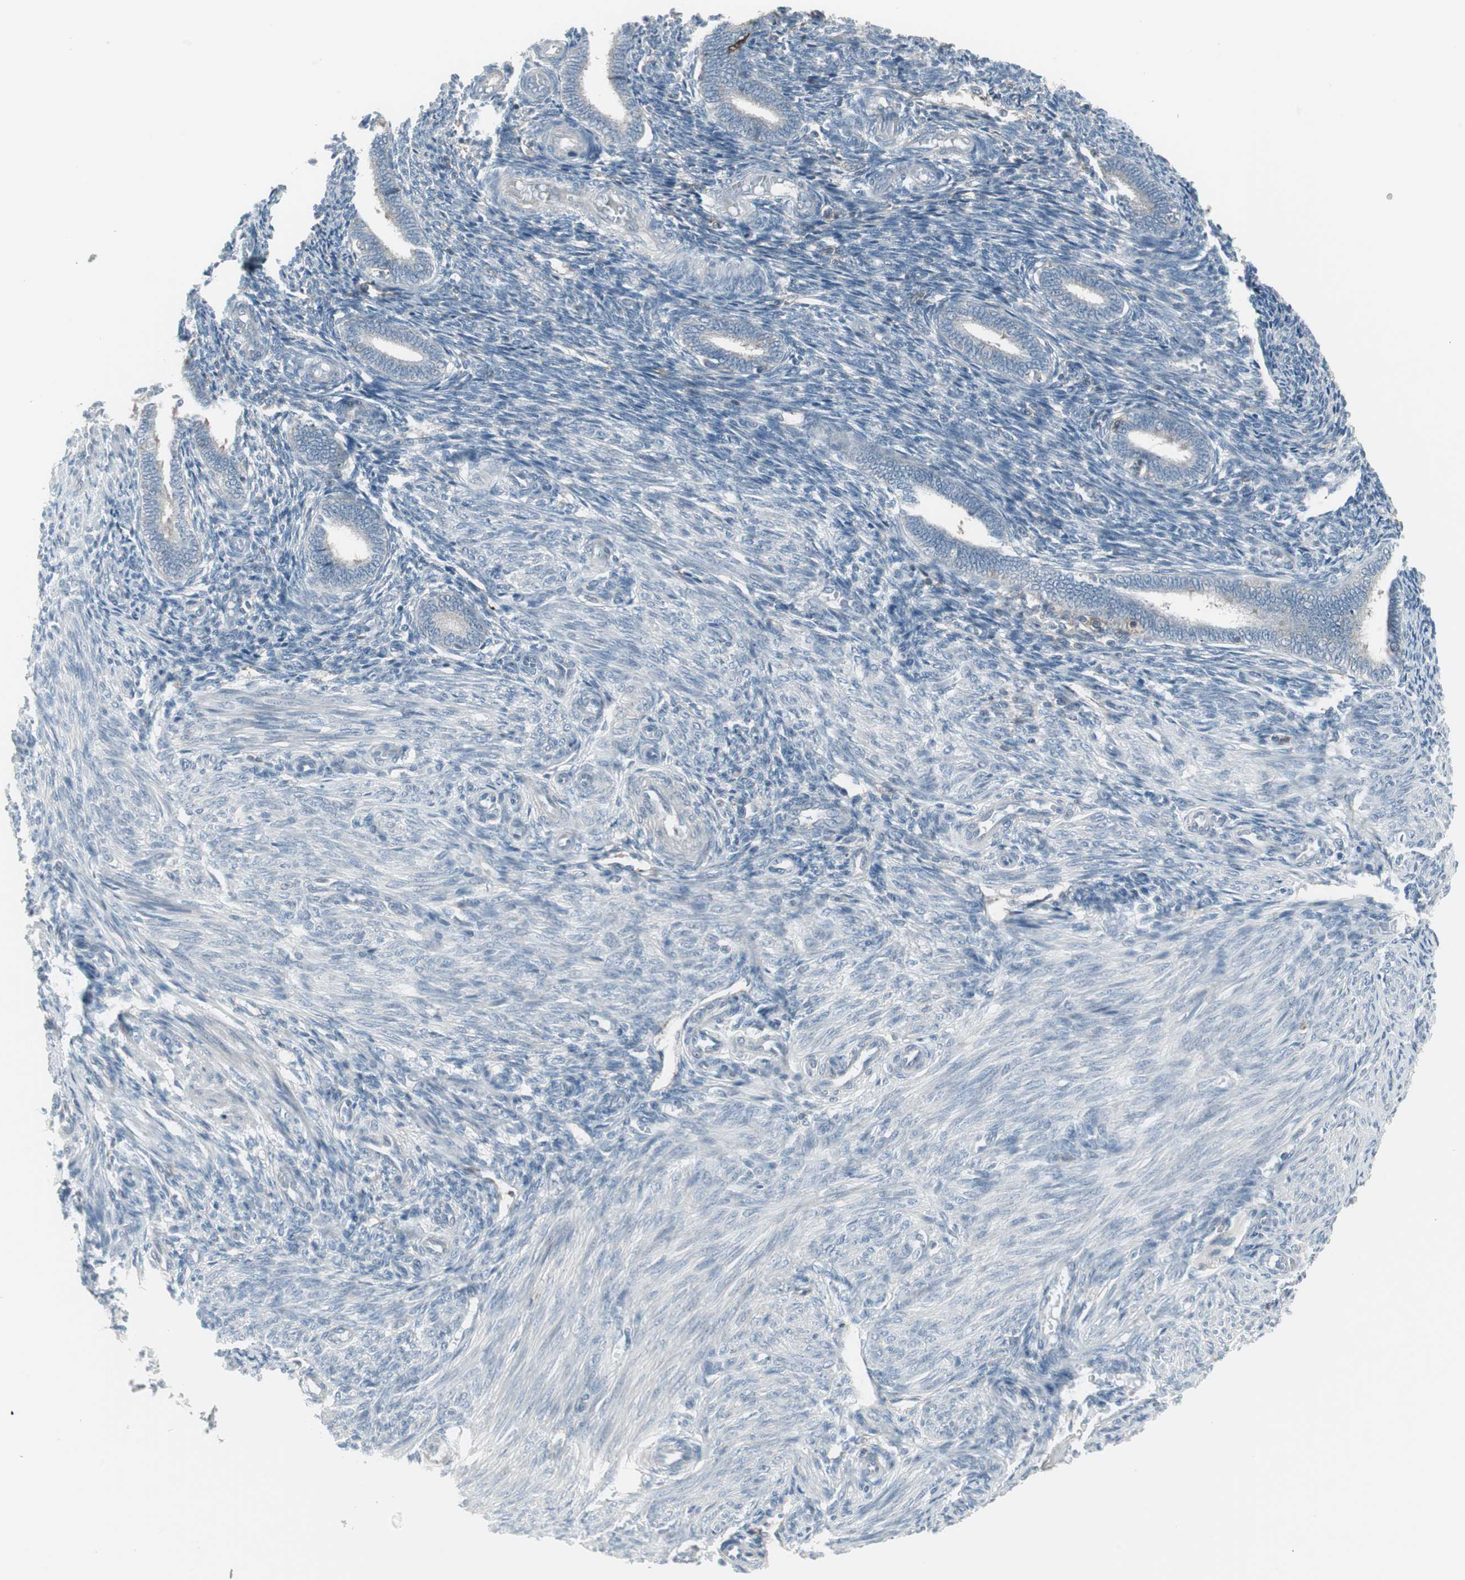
{"staining": {"intensity": "weak", "quantity": "25%-75%", "location": "cytoplasmic/membranous"}, "tissue": "endometrium", "cell_type": "Cells in endometrial stroma", "image_type": "normal", "snomed": [{"axis": "morphology", "description": "Normal tissue, NOS"}, {"axis": "topography", "description": "Endometrium"}], "caption": "Benign endometrium displays weak cytoplasmic/membranous positivity in about 25%-75% of cells in endometrial stroma (Stains: DAB (3,3'-diaminobenzidine) in brown, nuclei in blue, Microscopy: brightfield microscopy at high magnification)..", "gene": "ZSCAN32", "patient": {"sex": "female", "age": 27}}